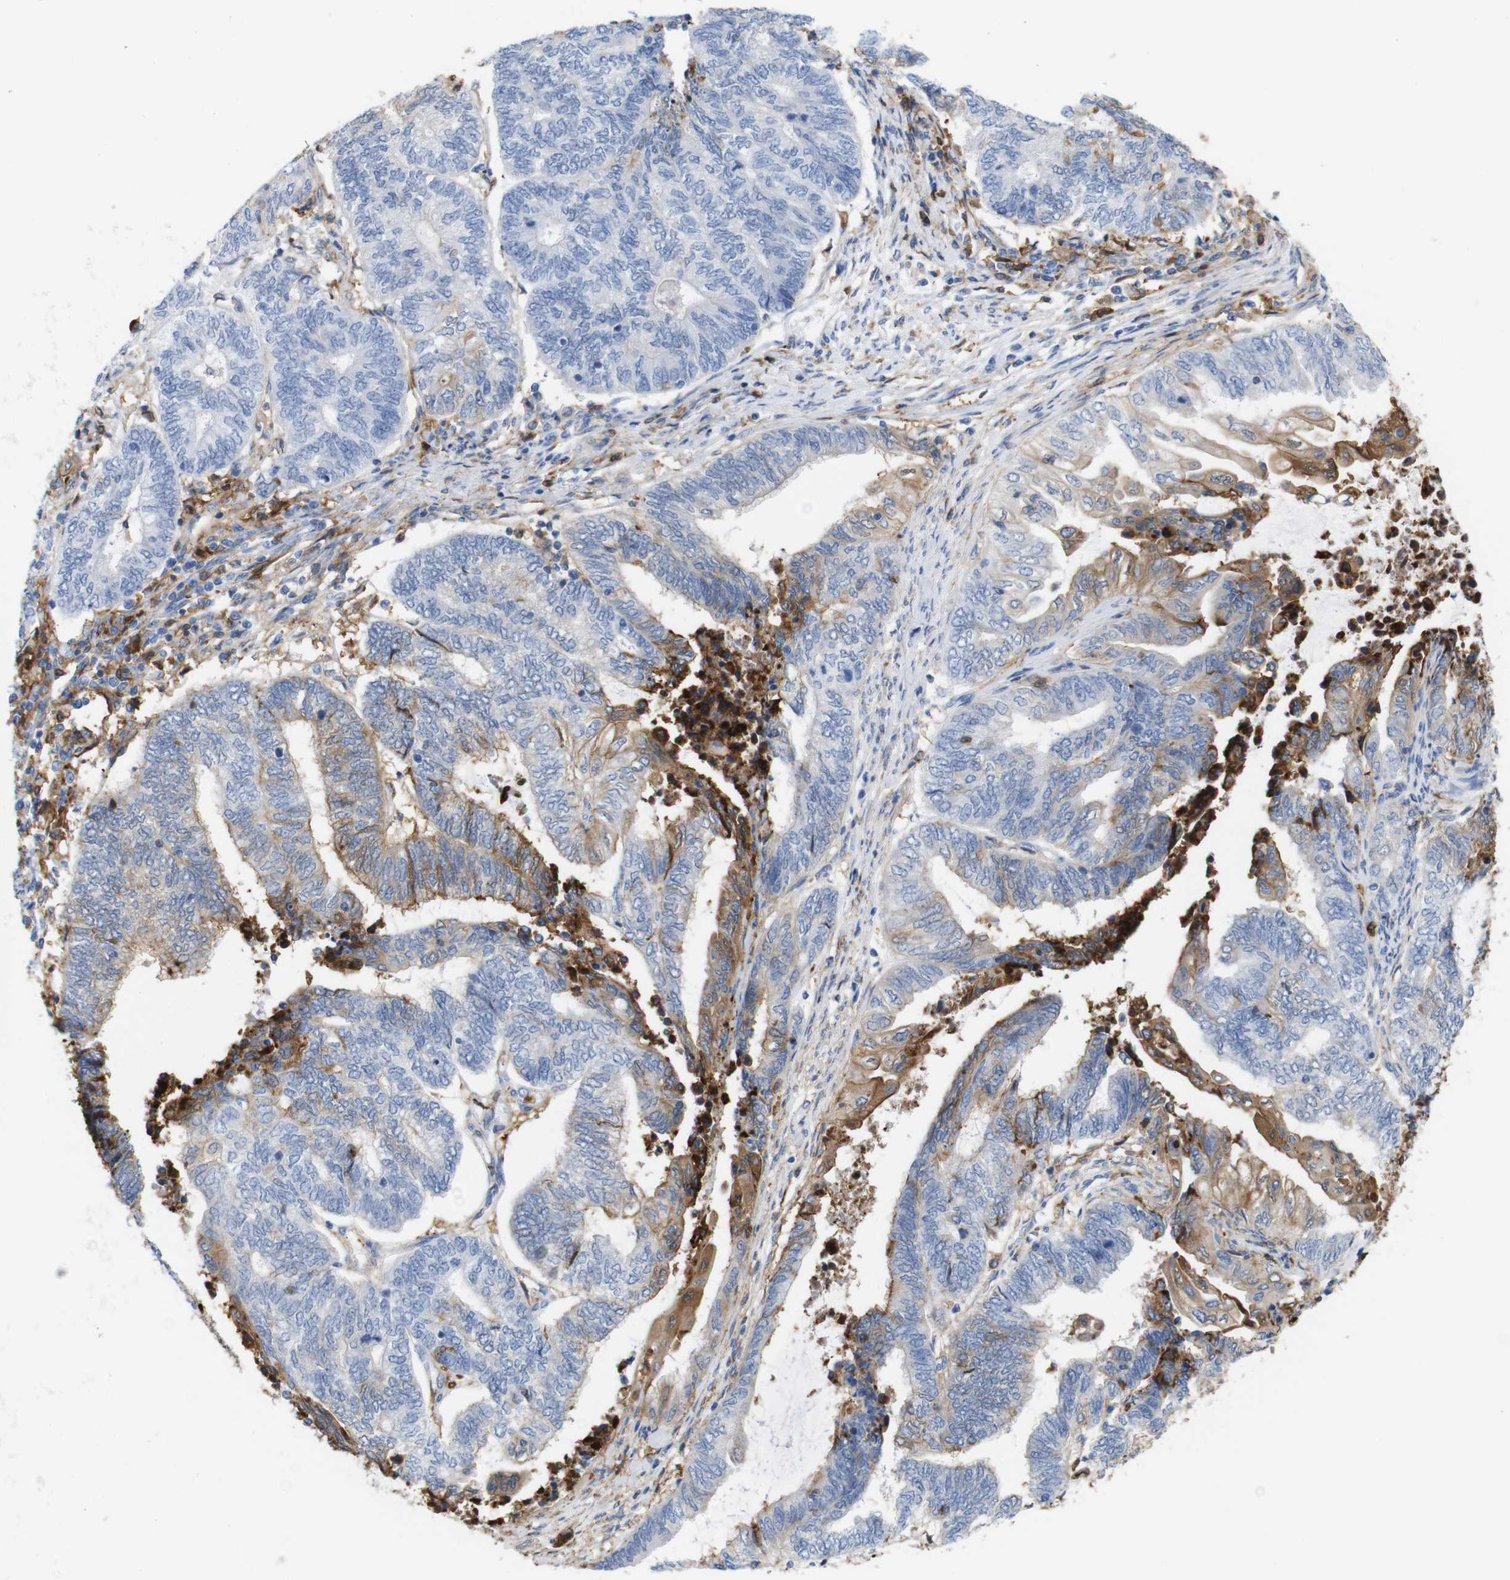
{"staining": {"intensity": "moderate", "quantity": "<25%", "location": "cytoplasmic/membranous"}, "tissue": "endometrial cancer", "cell_type": "Tumor cells", "image_type": "cancer", "snomed": [{"axis": "morphology", "description": "Adenocarcinoma, NOS"}, {"axis": "topography", "description": "Uterus"}, {"axis": "topography", "description": "Endometrium"}], "caption": "Immunohistochemical staining of human adenocarcinoma (endometrial) displays moderate cytoplasmic/membranous protein expression in approximately <25% of tumor cells.", "gene": "ANXA1", "patient": {"sex": "female", "age": 70}}